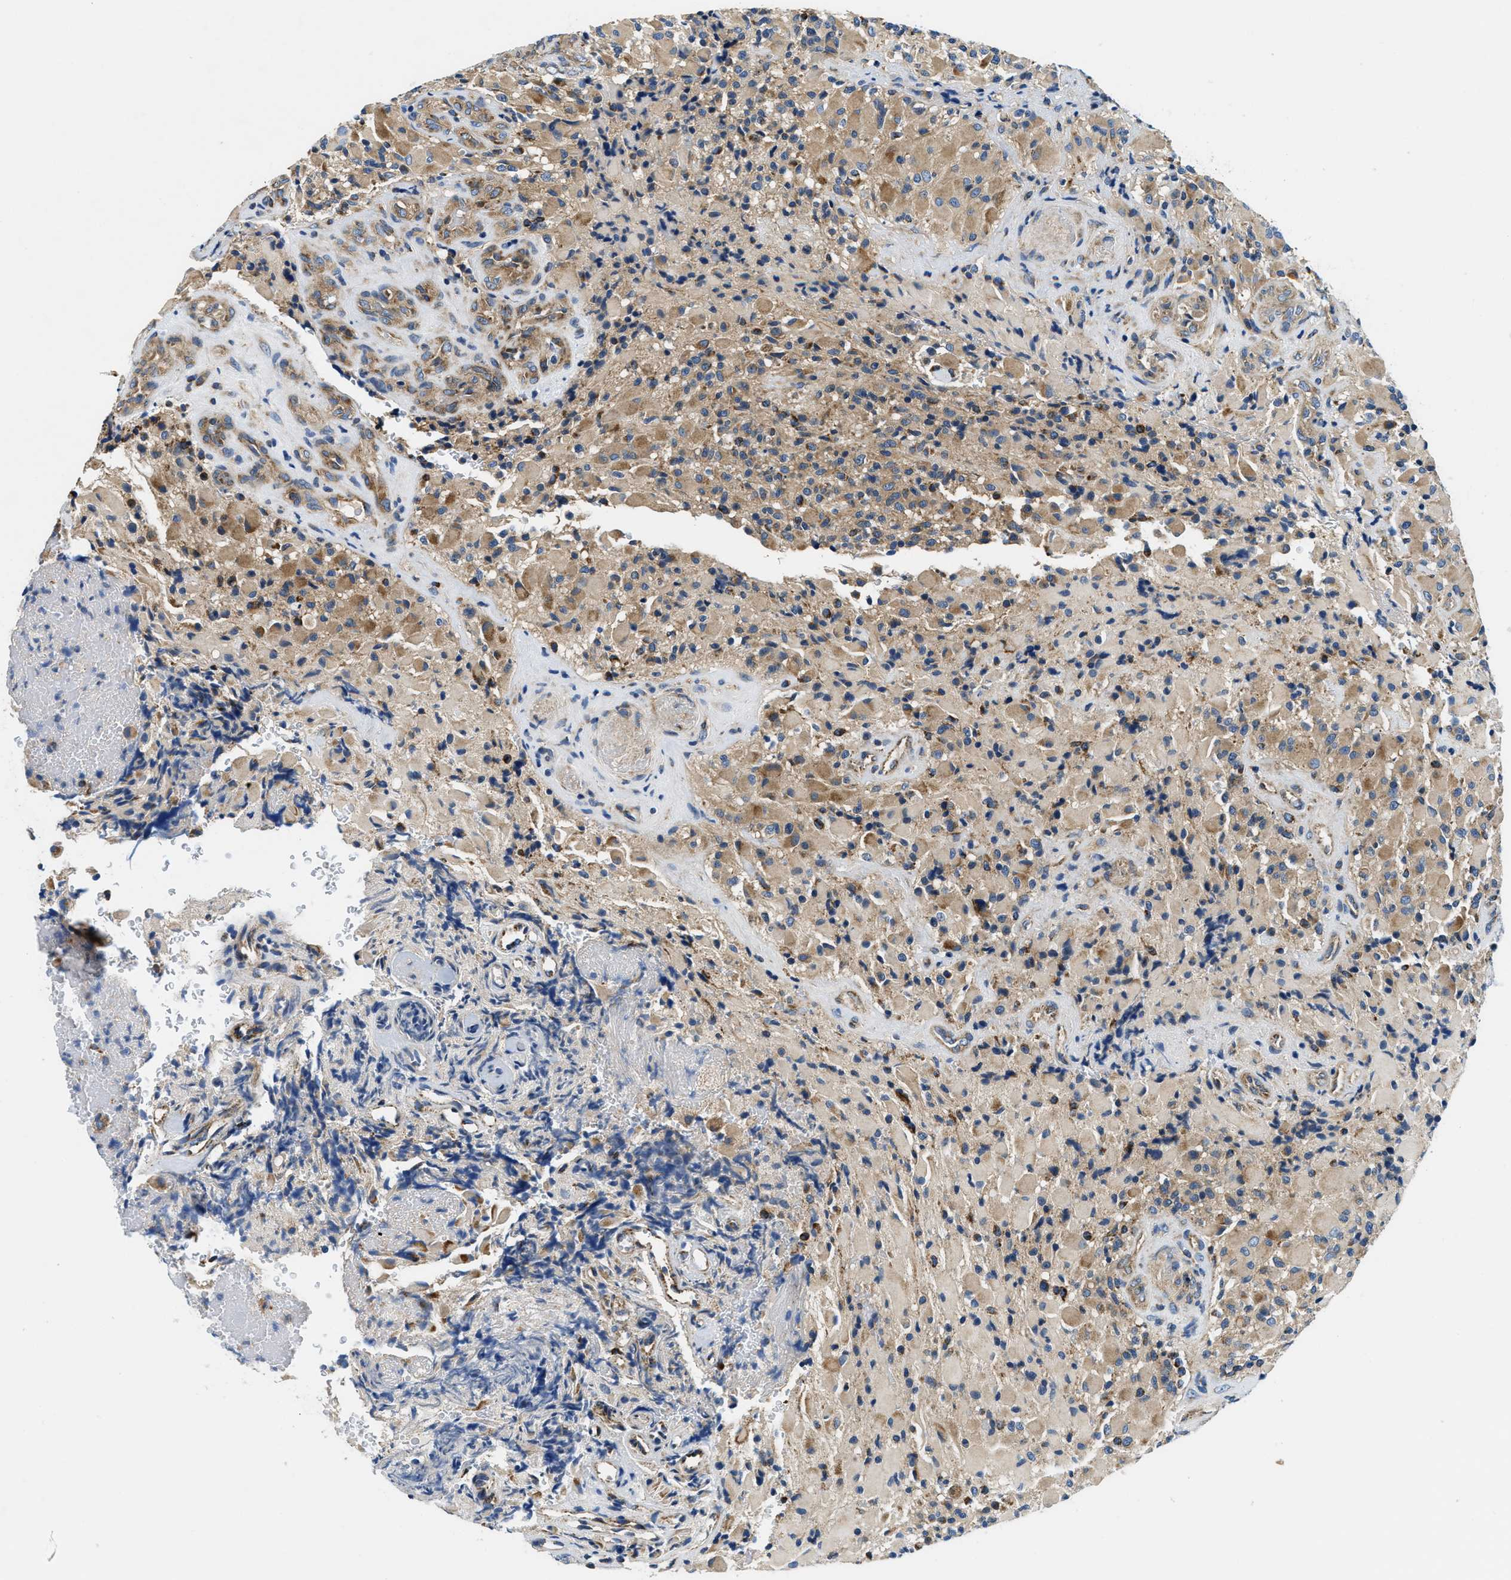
{"staining": {"intensity": "moderate", "quantity": "25%-75%", "location": "cytoplasmic/membranous"}, "tissue": "glioma", "cell_type": "Tumor cells", "image_type": "cancer", "snomed": [{"axis": "morphology", "description": "Glioma, malignant, High grade"}, {"axis": "topography", "description": "Brain"}], "caption": "An immunohistochemistry (IHC) photomicrograph of neoplastic tissue is shown. Protein staining in brown highlights moderate cytoplasmic/membranous positivity in glioma within tumor cells.", "gene": "SAMD4B", "patient": {"sex": "male", "age": 71}}